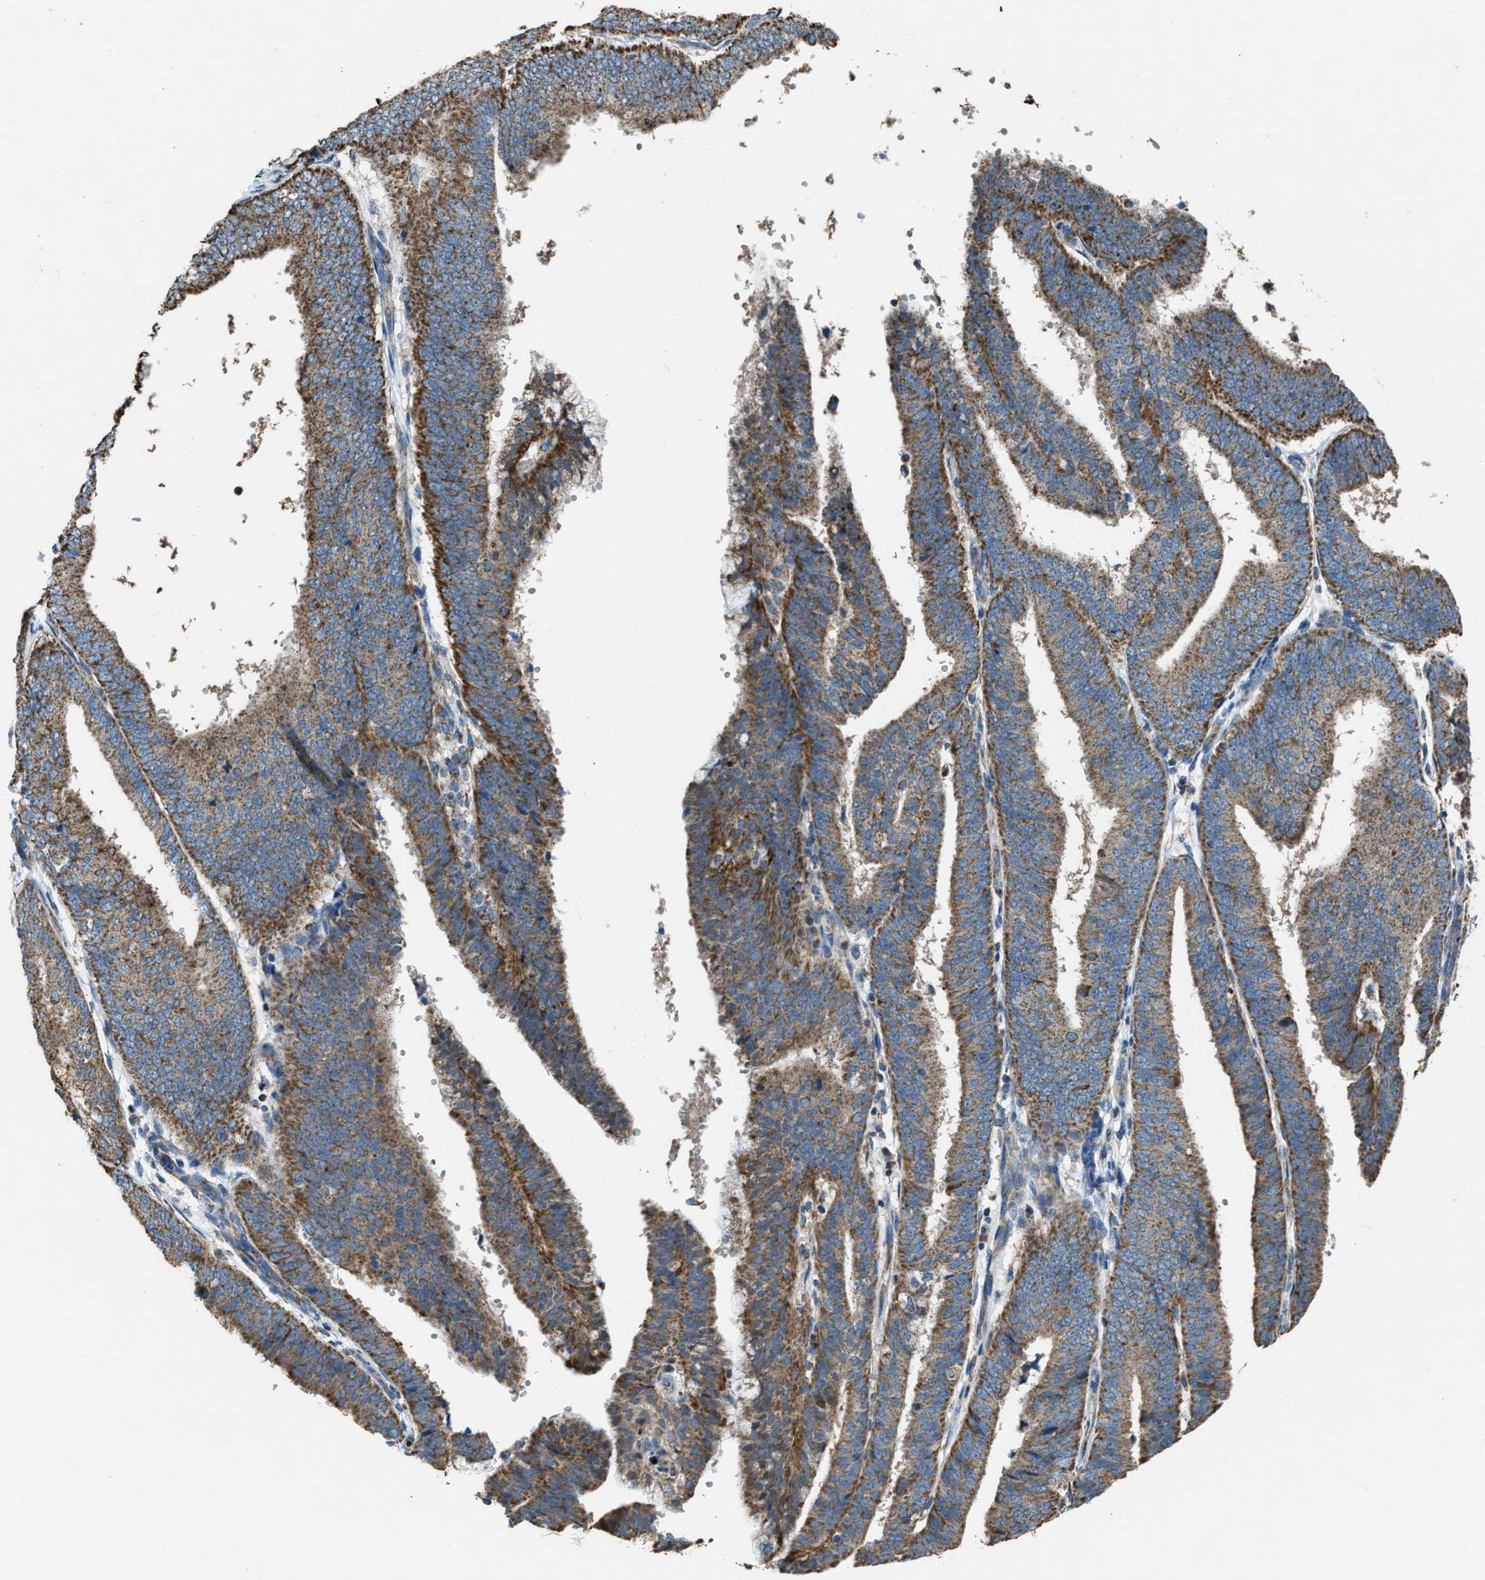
{"staining": {"intensity": "moderate", "quantity": ">75%", "location": "cytoplasmic/membranous"}, "tissue": "endometrial cancer", "cell_type": "Tumor cells", "image_type": "cancer", "snomed": [{"axis": "morphology", "description": "Adenocarcinoma, NOS"}, {"axis": "topography", "description": "Endometrium"}], "caption": "DAB (3,3'-diaminobenzidine) immunohistochemical staining of endometrial cancer (adenocarcinoma) exhibits moderate cytoplasmic/membranous protein expression in about >75% of tumor cells.", "gene": "SLC25A11", "patient": {"sex": "female", "age": 63}}